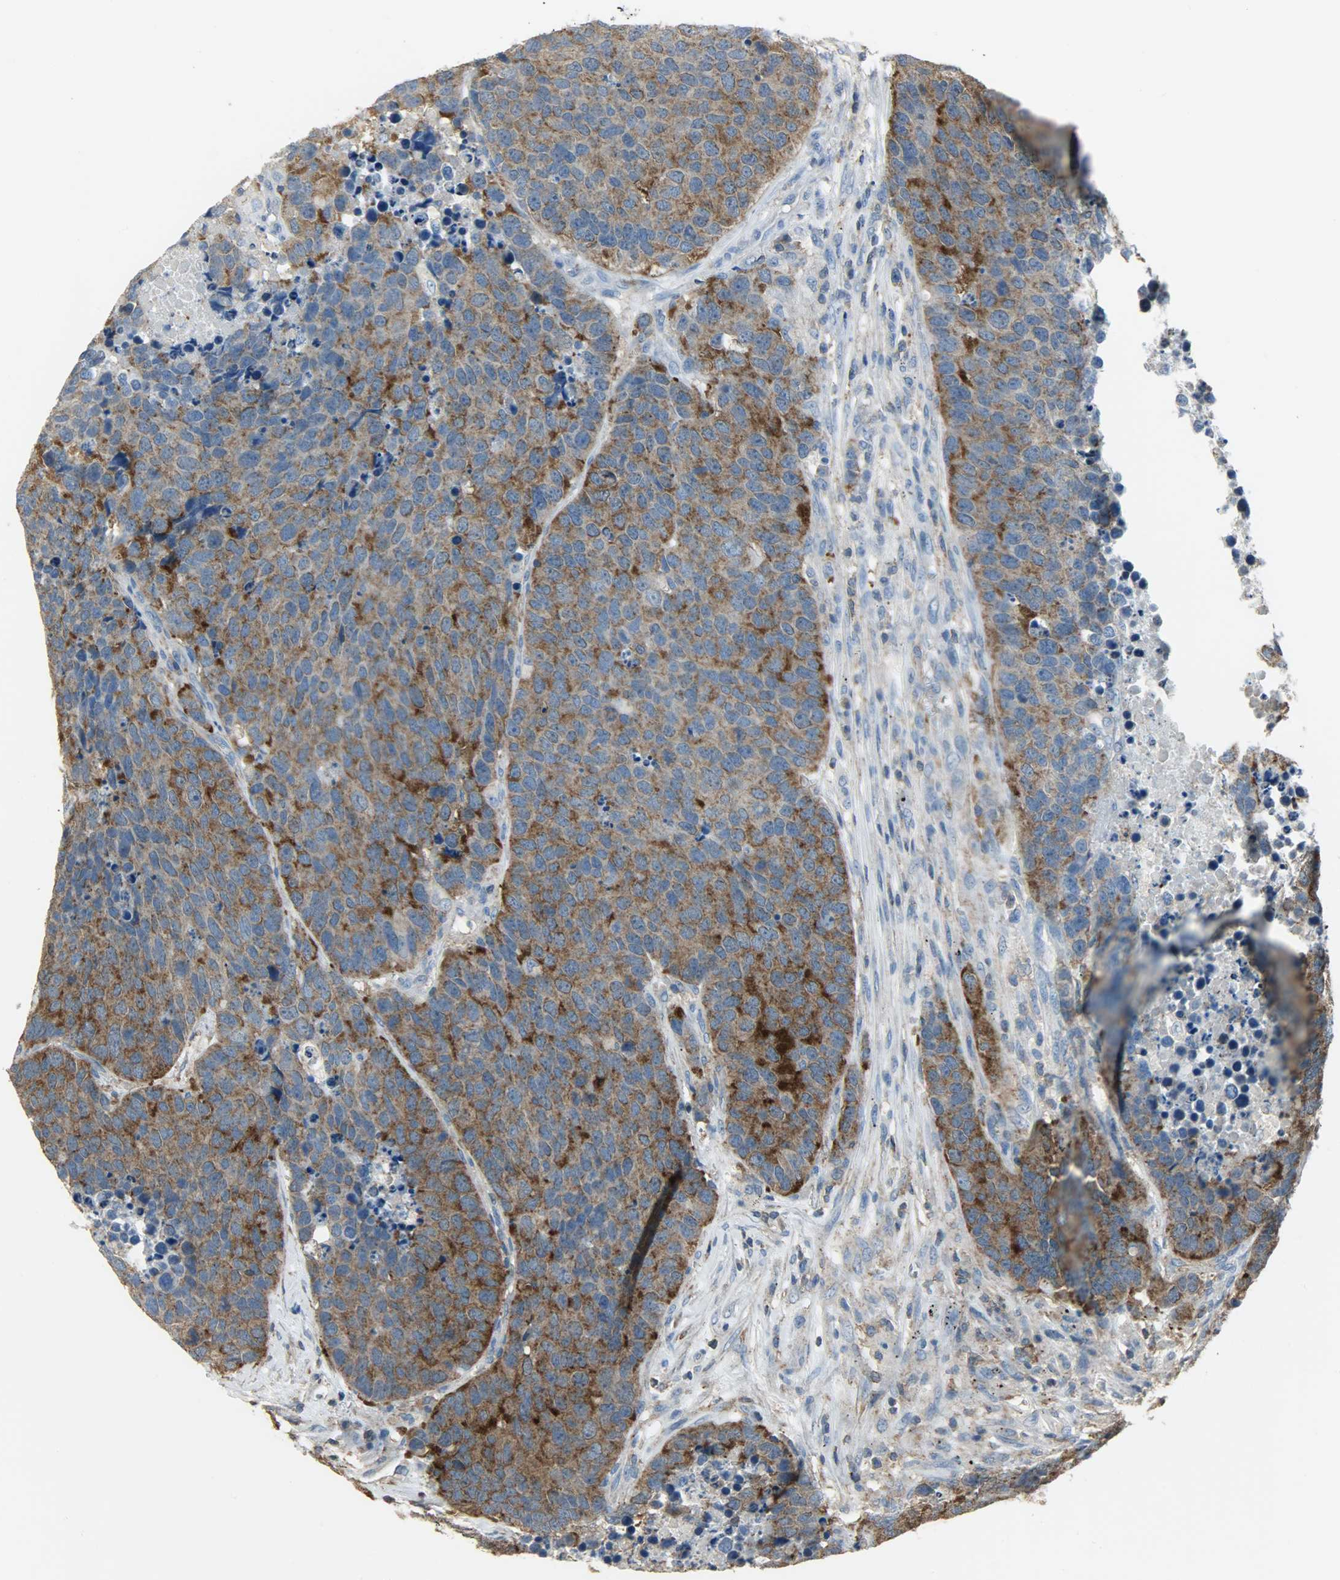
{"staining": {"intensity": "moderate", "quantity": ">75%", "location": "cytoplasmic/membranous"}, "tissue": "carcinoid", "cell_type": "Tumor cells", "image_type": "cancer", "snomed": [{"axis": "morphology", "description": "Carcinoid, malignant, NOS"}, {"axis": "topography", "description": "Lung"}], "caption": "Immunohistochemical staining of carcinoid displays medium levels of moderate cytoplasmic/membranous protein positivity in approximately >75% of tumor cells. (brown staining indicates protein expression, while blue staining denotes nuclei).", "gene": "DNAJA4", "patient": {"sex": "male", "age": 60}}